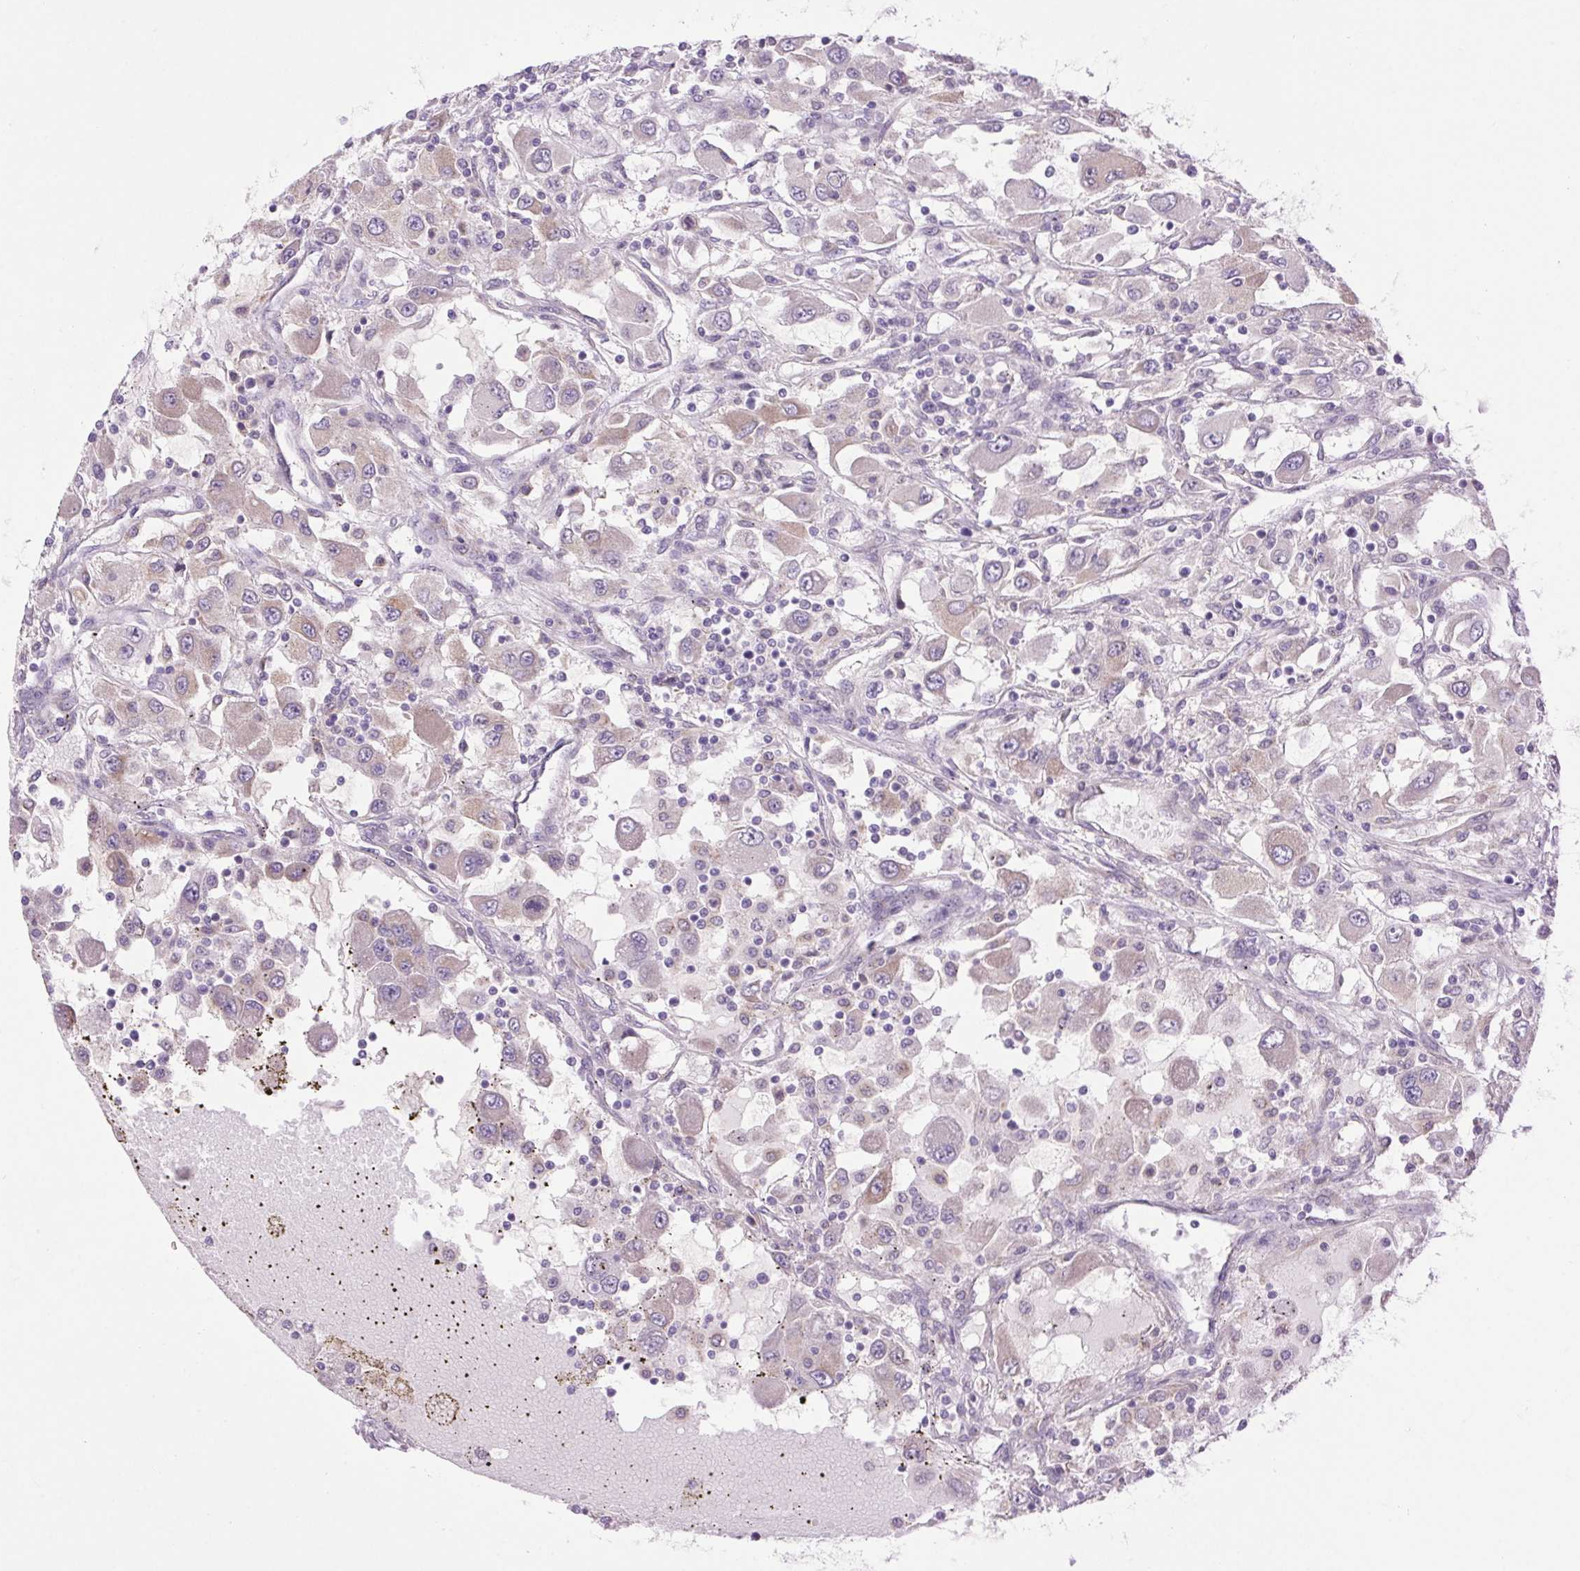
{"staining": {"intensity": "moderate", "quantity": "<25%", "location": "cytoplasmic/membranous"}, "tissue": "renal cancer", "cell_type": "Tumor cells", "image_type": "cancer", "snomed": [{"axis": "morphology", "description": "Adenocarcinoma, NOS"}, {"axis": "topography", "description": "Kidney"}], "caption": "Protein positivity by IHC exhibits moderate cytoplasmic/membranous positivity in approximately <25% of tumor cells in adenocarcinoma (renal). The protein of interest is shown in brown color, while the nuclei are stained blue.", "gene": "SOWAHC", "patient": {"sex": "female", "age": 67}}